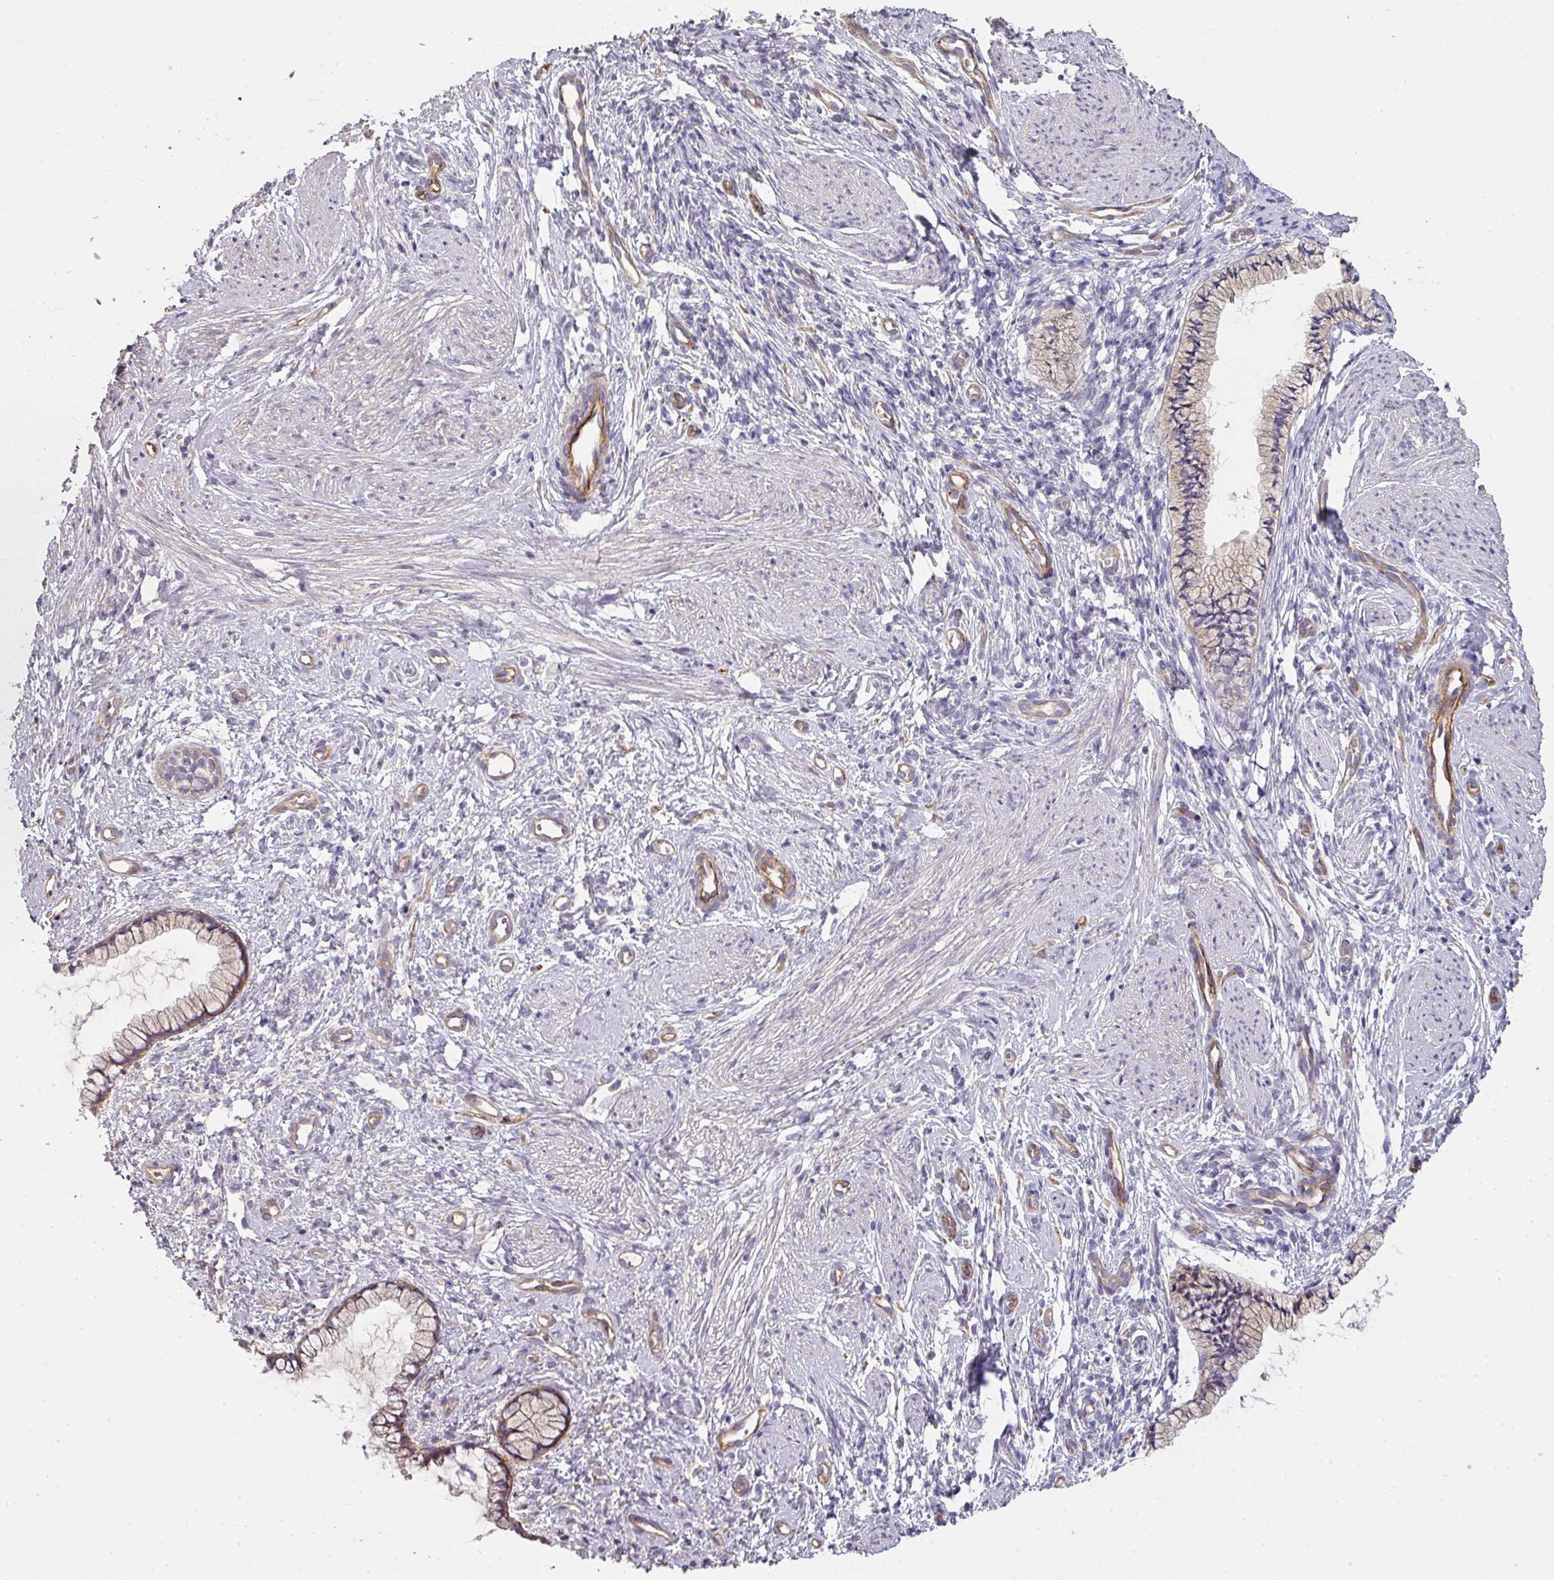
{"staining": {"intensity": "weak", "quantity": "25%-75%", "location": "cytoplasmic/membranous"}, "tissue": "cervix", "cell_type": "Glandular cells", "image_type": "normal", "snomed": [{"axis": "morphology", "description": "Normal tissue, NOS"}, {"axis": "topography", "description": "Cervix"}], "caption": "Normal cervix was stained to show a protein in brown. There is low levels of weak cytoplasmic/membranous expression in about 25%-75% of glandular cells.", "gene": "PCDH1", "patient": {"sex": "female", "age": 57}}